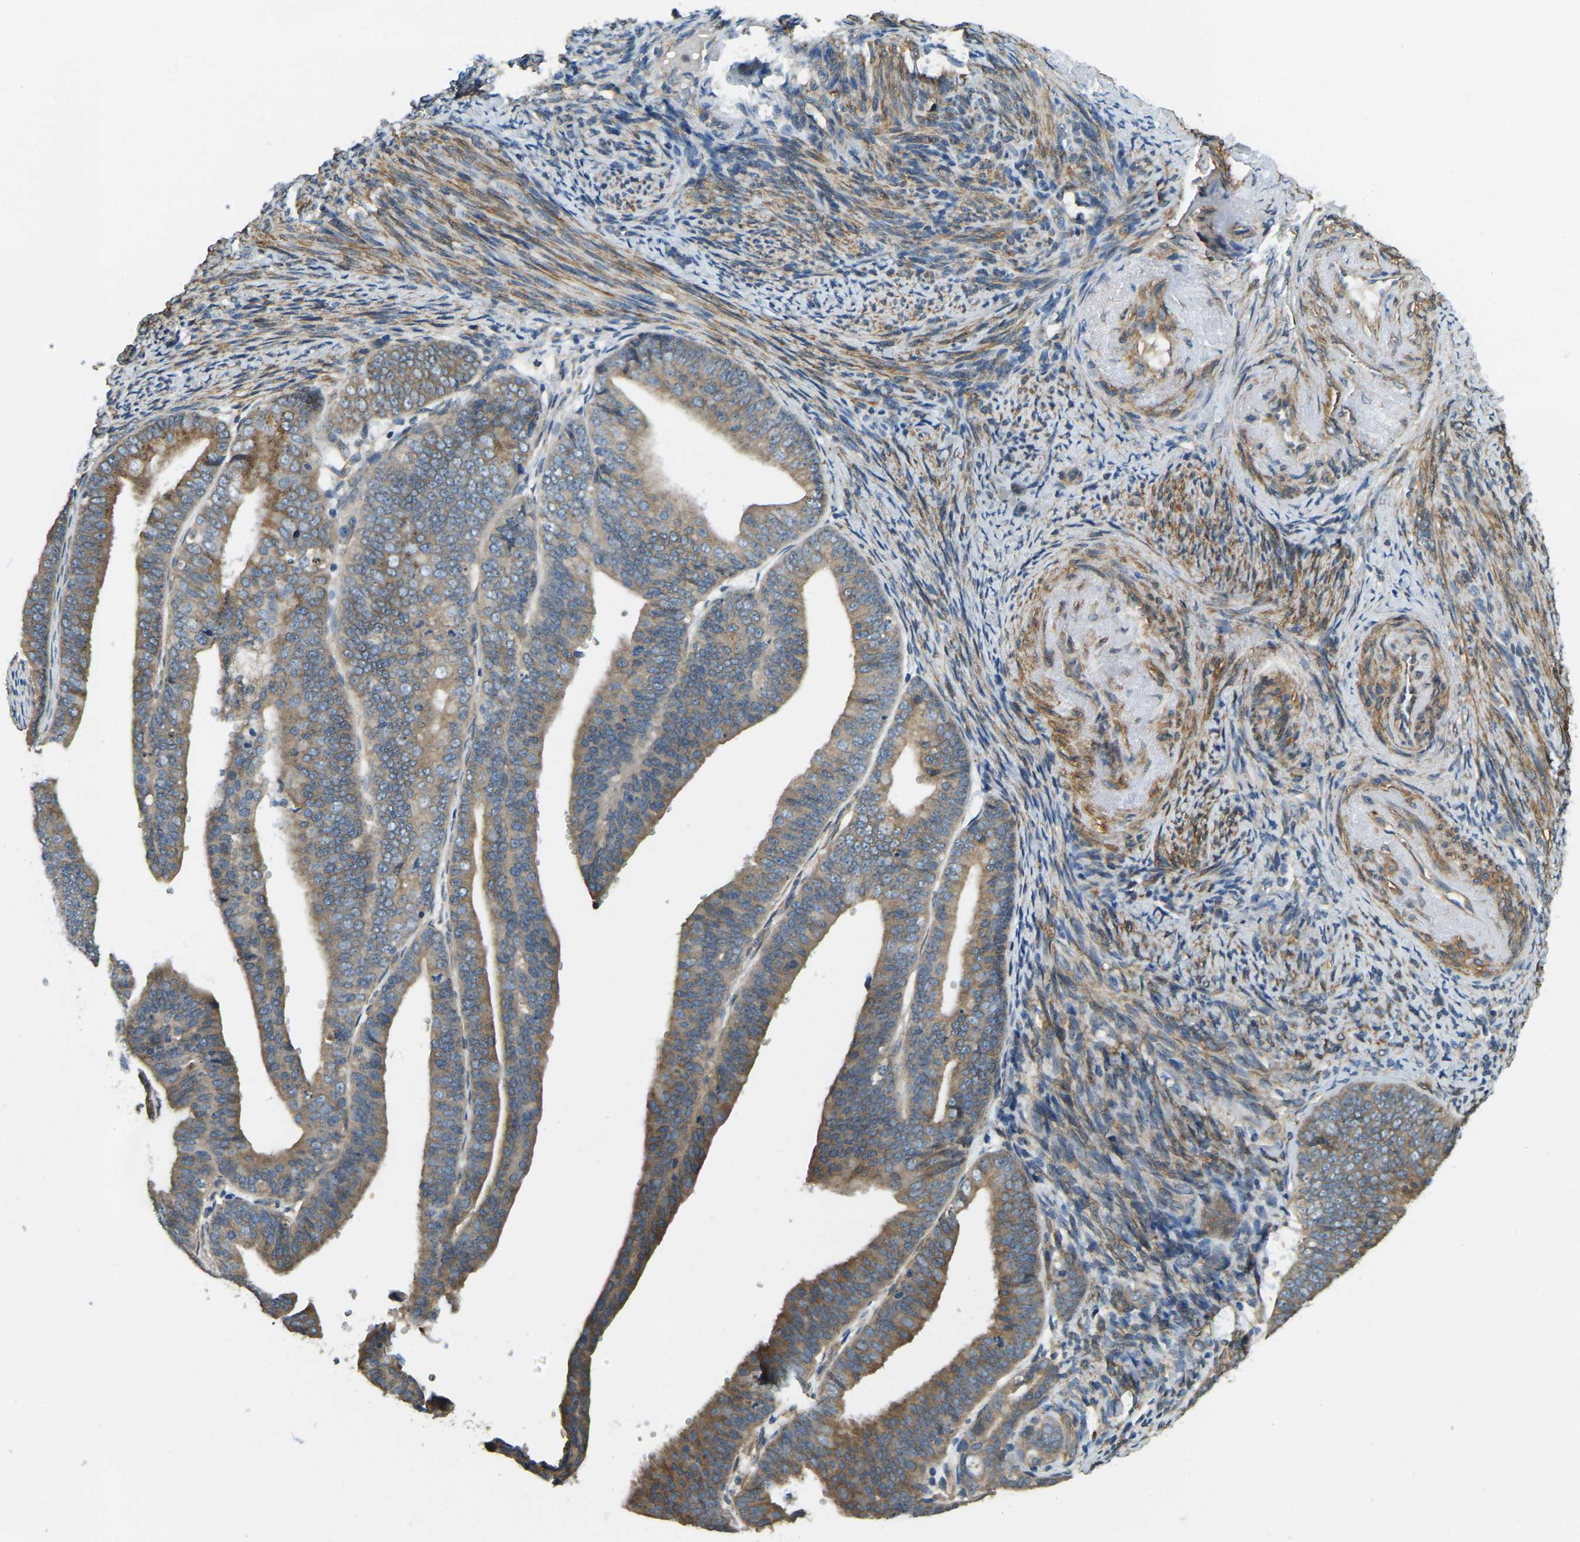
{"staining": {"intensity": "moderate", "quantity": ">75%", "location": "cytoplasmic/membranous"}, "tissue": "endometrial cancer", "cell_type": "Tumor cells", "image_type": "cancer", "snomed": [{"axis": "morphology", "description": "Adenocarcinoma, NOS"}, {"axis": "topography", "description": "Endometrium"}], "caption": "IHC of human endometrial adenocarcinoma displays medium levels of moderate cytoplasmic/membranous expression in approximately >75% of tumor cells.", "gene": "ERGIC1", "patient": {"sex": "female", "age": 63}}